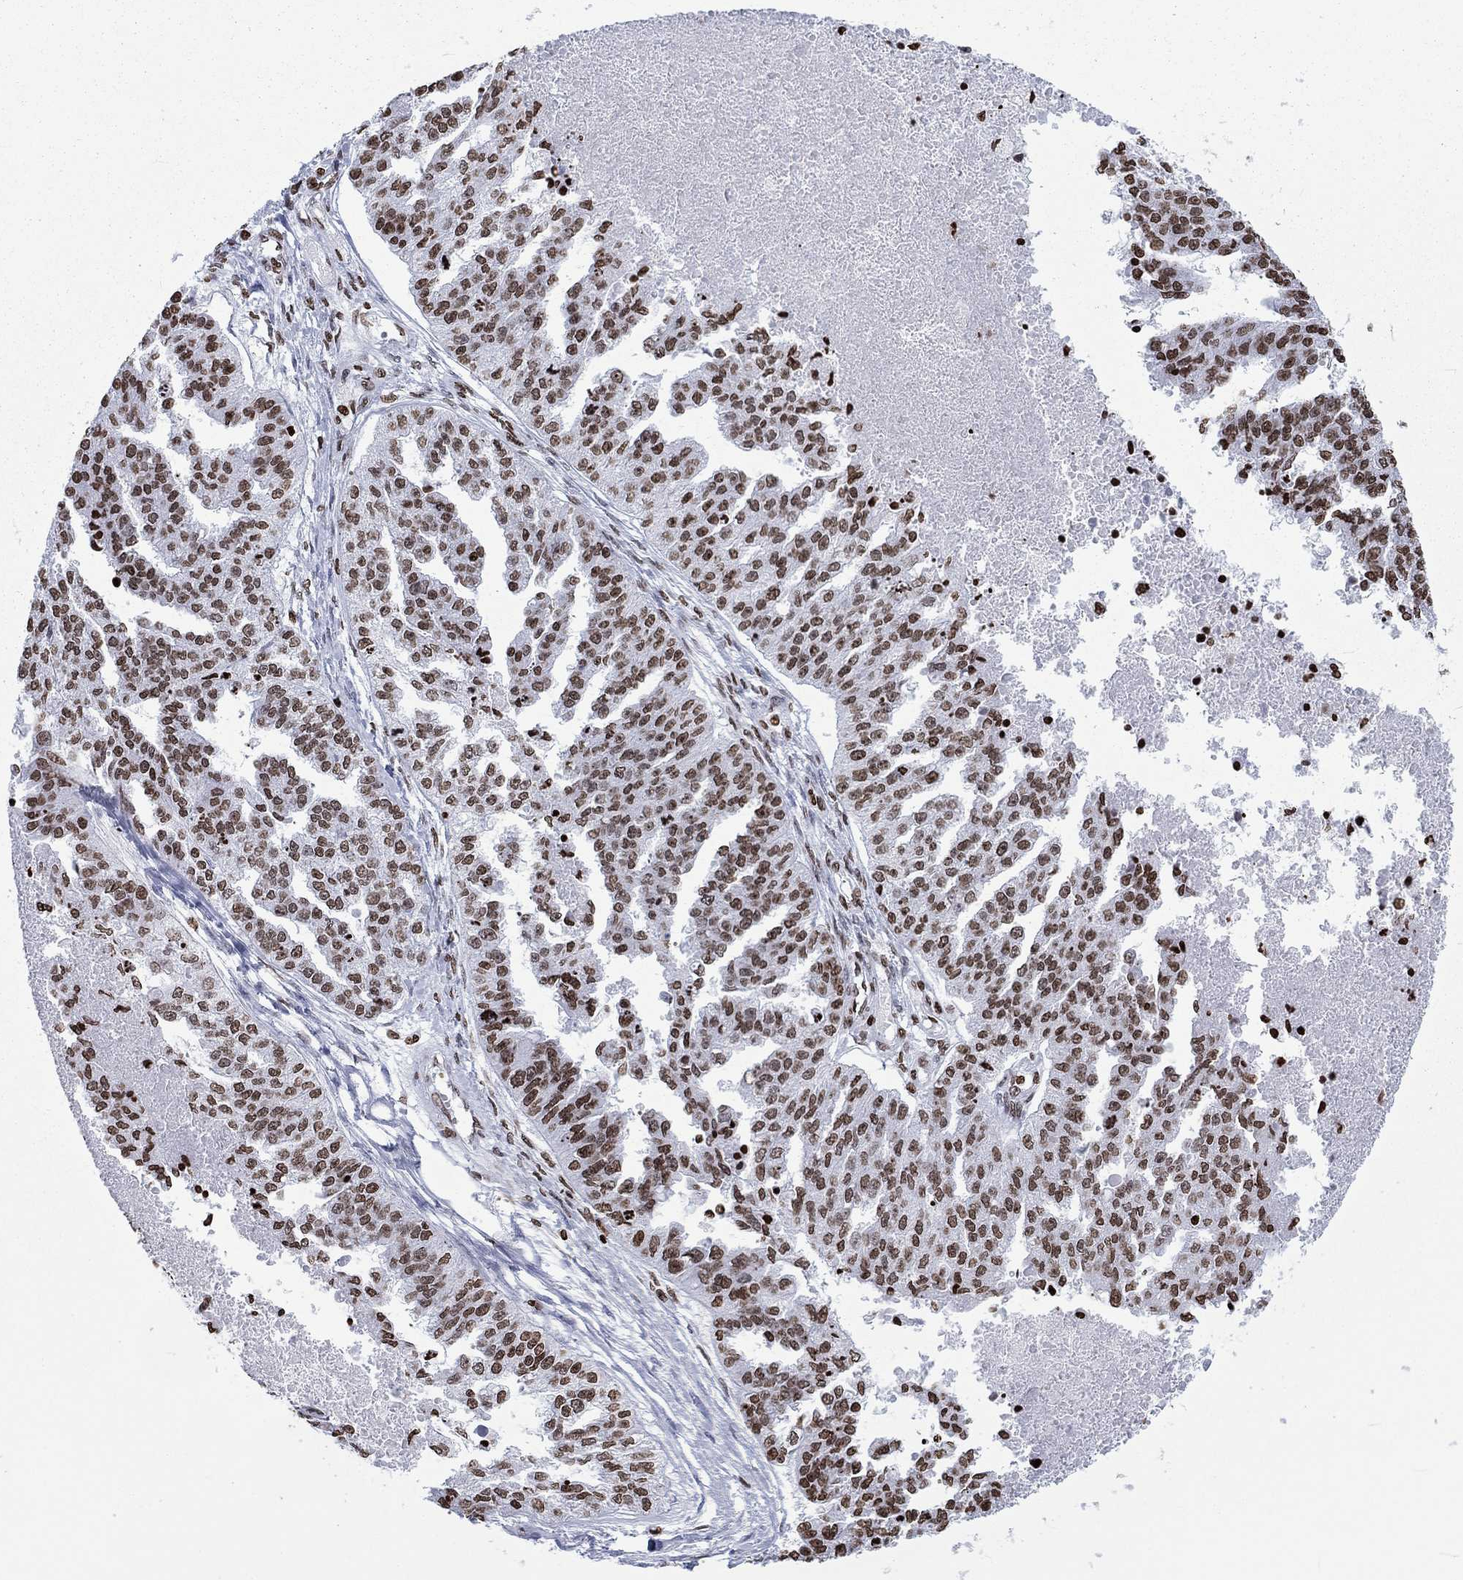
{"staining": {"intensity": "moderate", "quantity": "25%-75%", "location": "nuclear"}, "tissue": "ovarian cancer", "cell_type": "Tumor cells", "image_type": "cancer", "snomed": [{"axis": "morphology", "description": "Cystadenocarcinoma, serous, NOS"}, {"axis": "topography", "description": "Ovary"}], "caption": "A brown stain highlights moderate nuclear positivity of a protein in human ovarian cancer (serous cystadenocarcinoma) tumor cells.", "gene": "H1-5", "patient": {"sex": "female", "age": 58}}